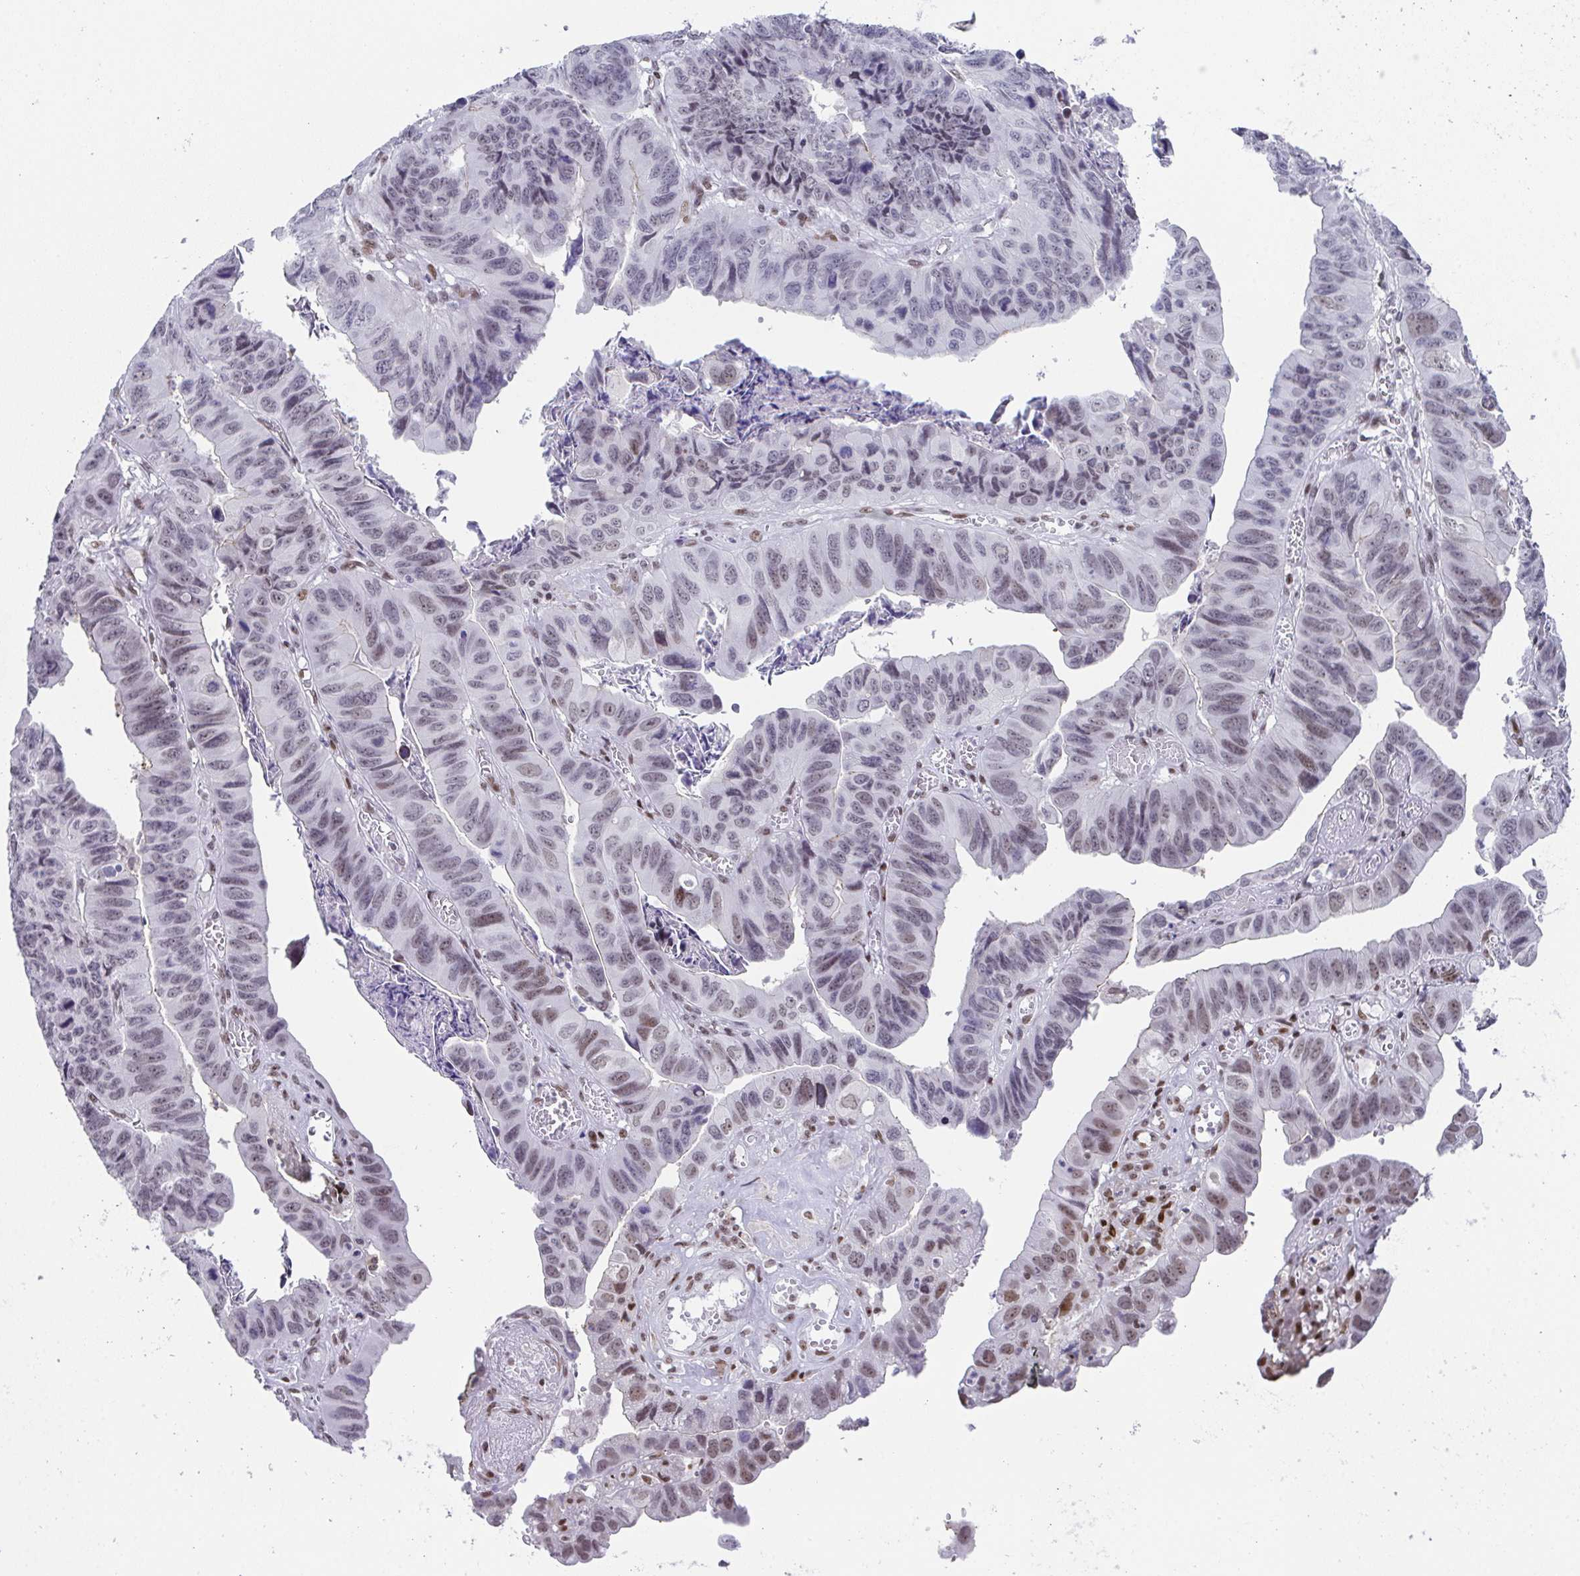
{"staining": {"intensity": "weak", "quantity": "<25%", "location": "nuclear"}, "tissue": "stomach cancer", "cell_type": "Tumor cells", "image_type": "cancer", "snomed": [{"axis": "morphology", "description": "Adenocarcinoma, NOS"}, {"axis": "topography", "description": "Stomach, lower"}], "caption": "The immunohistochemistry image has no significant staining in tumor cells of stomach adenocarcinoma tissue.", "gene": "RB1", "patient": {"sex": "male", "age": 77}}